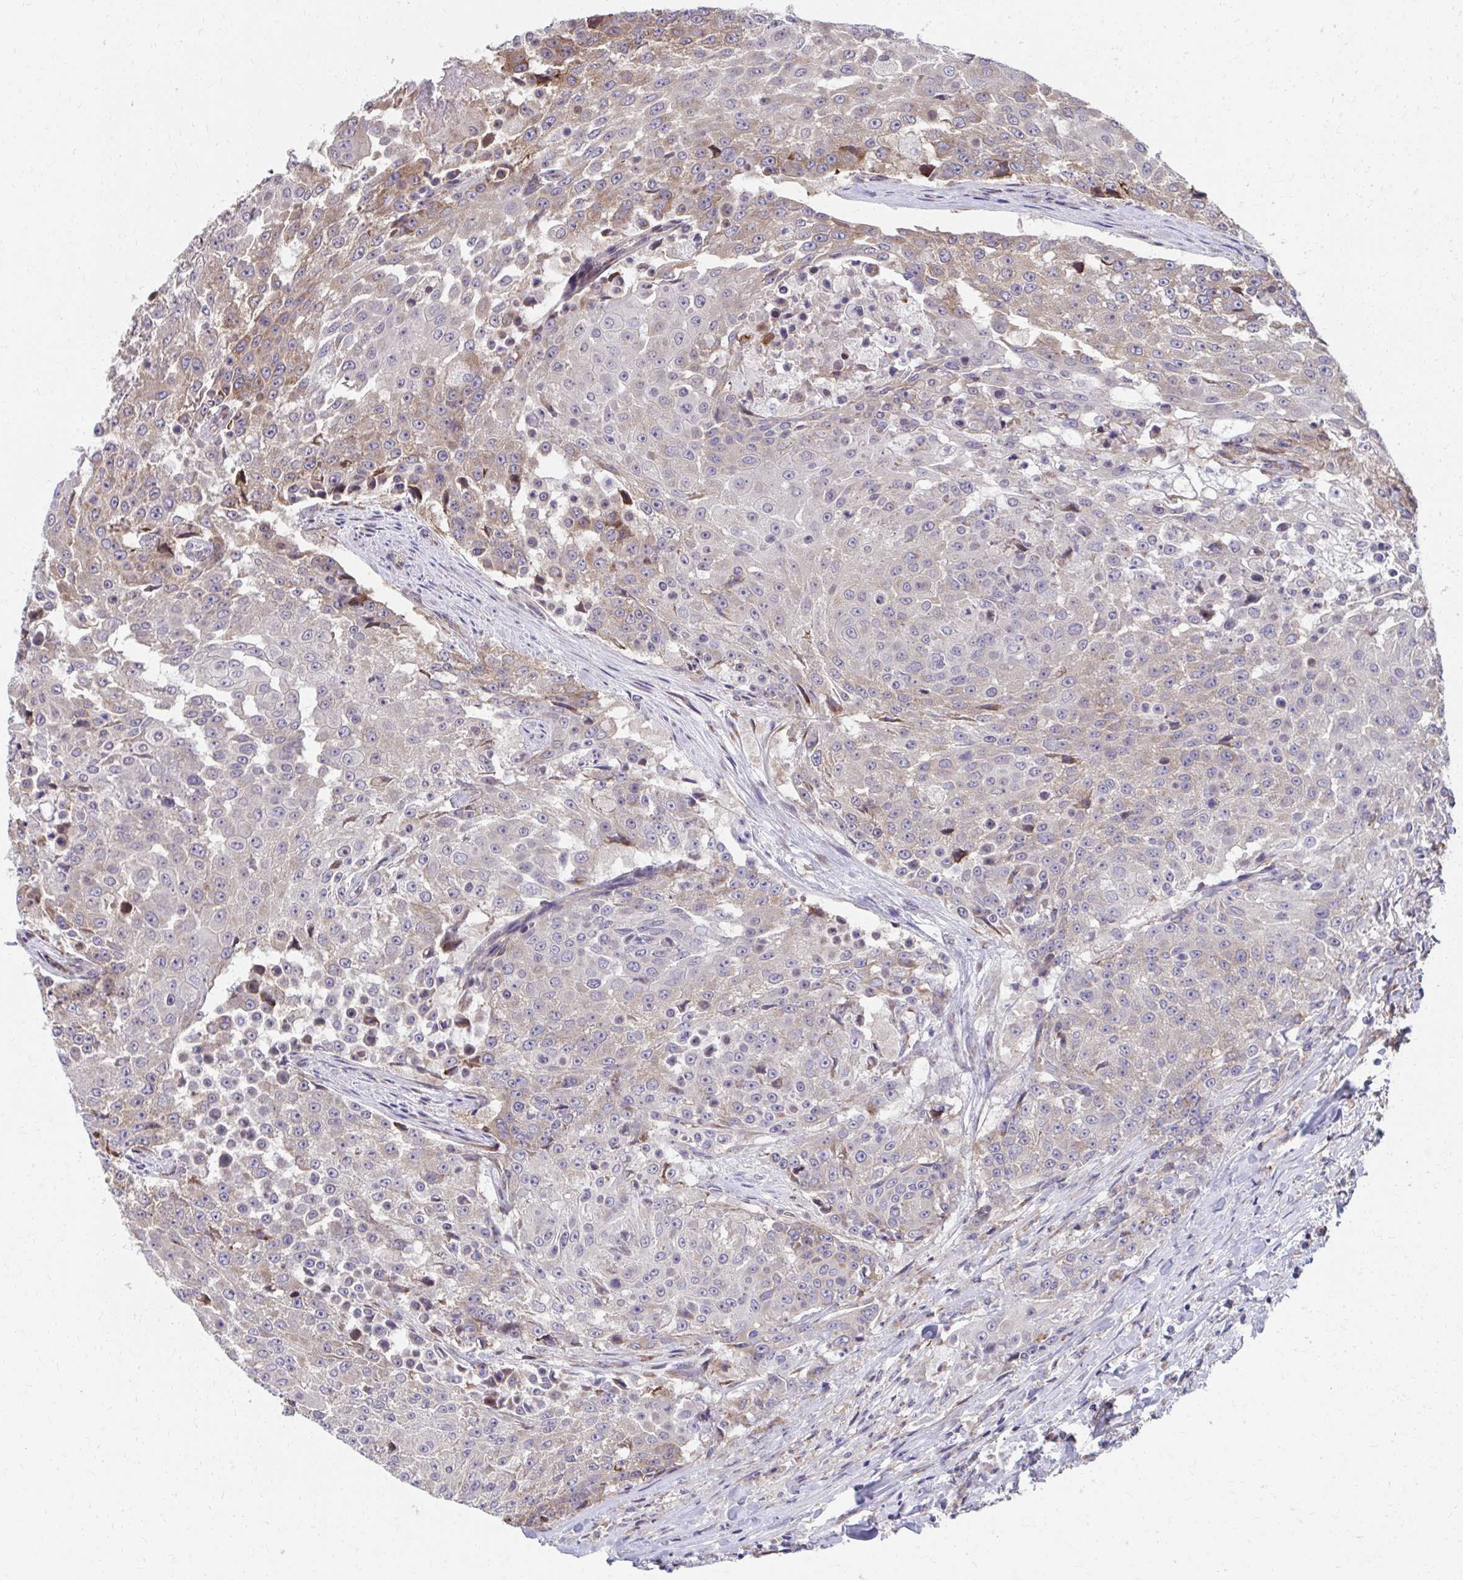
{"staining": {"intensity": "moderate", "quantity": "<25%", "location": "cytoplasmic/membranous"}, "tissue": "urothelial cancer", "cell_type": "Tumor cells", "image_type": "cancer", "snomed": [{"axis": "morphology", "description": "Urothelial carcinoma, High grade"}, {"axis": "topography", "description": "Urinary bladder"}], "caption": "DAB (3,3'-diaminobenzidine) immunohistochemical staining of urothelial carcinoma (high-grade) displays moderate cytoplasmic/membranous protein expression in approximately <25% of tumor cells.", "gene": "ZNF778", "patient": {"sex": "female", "age": 63}}